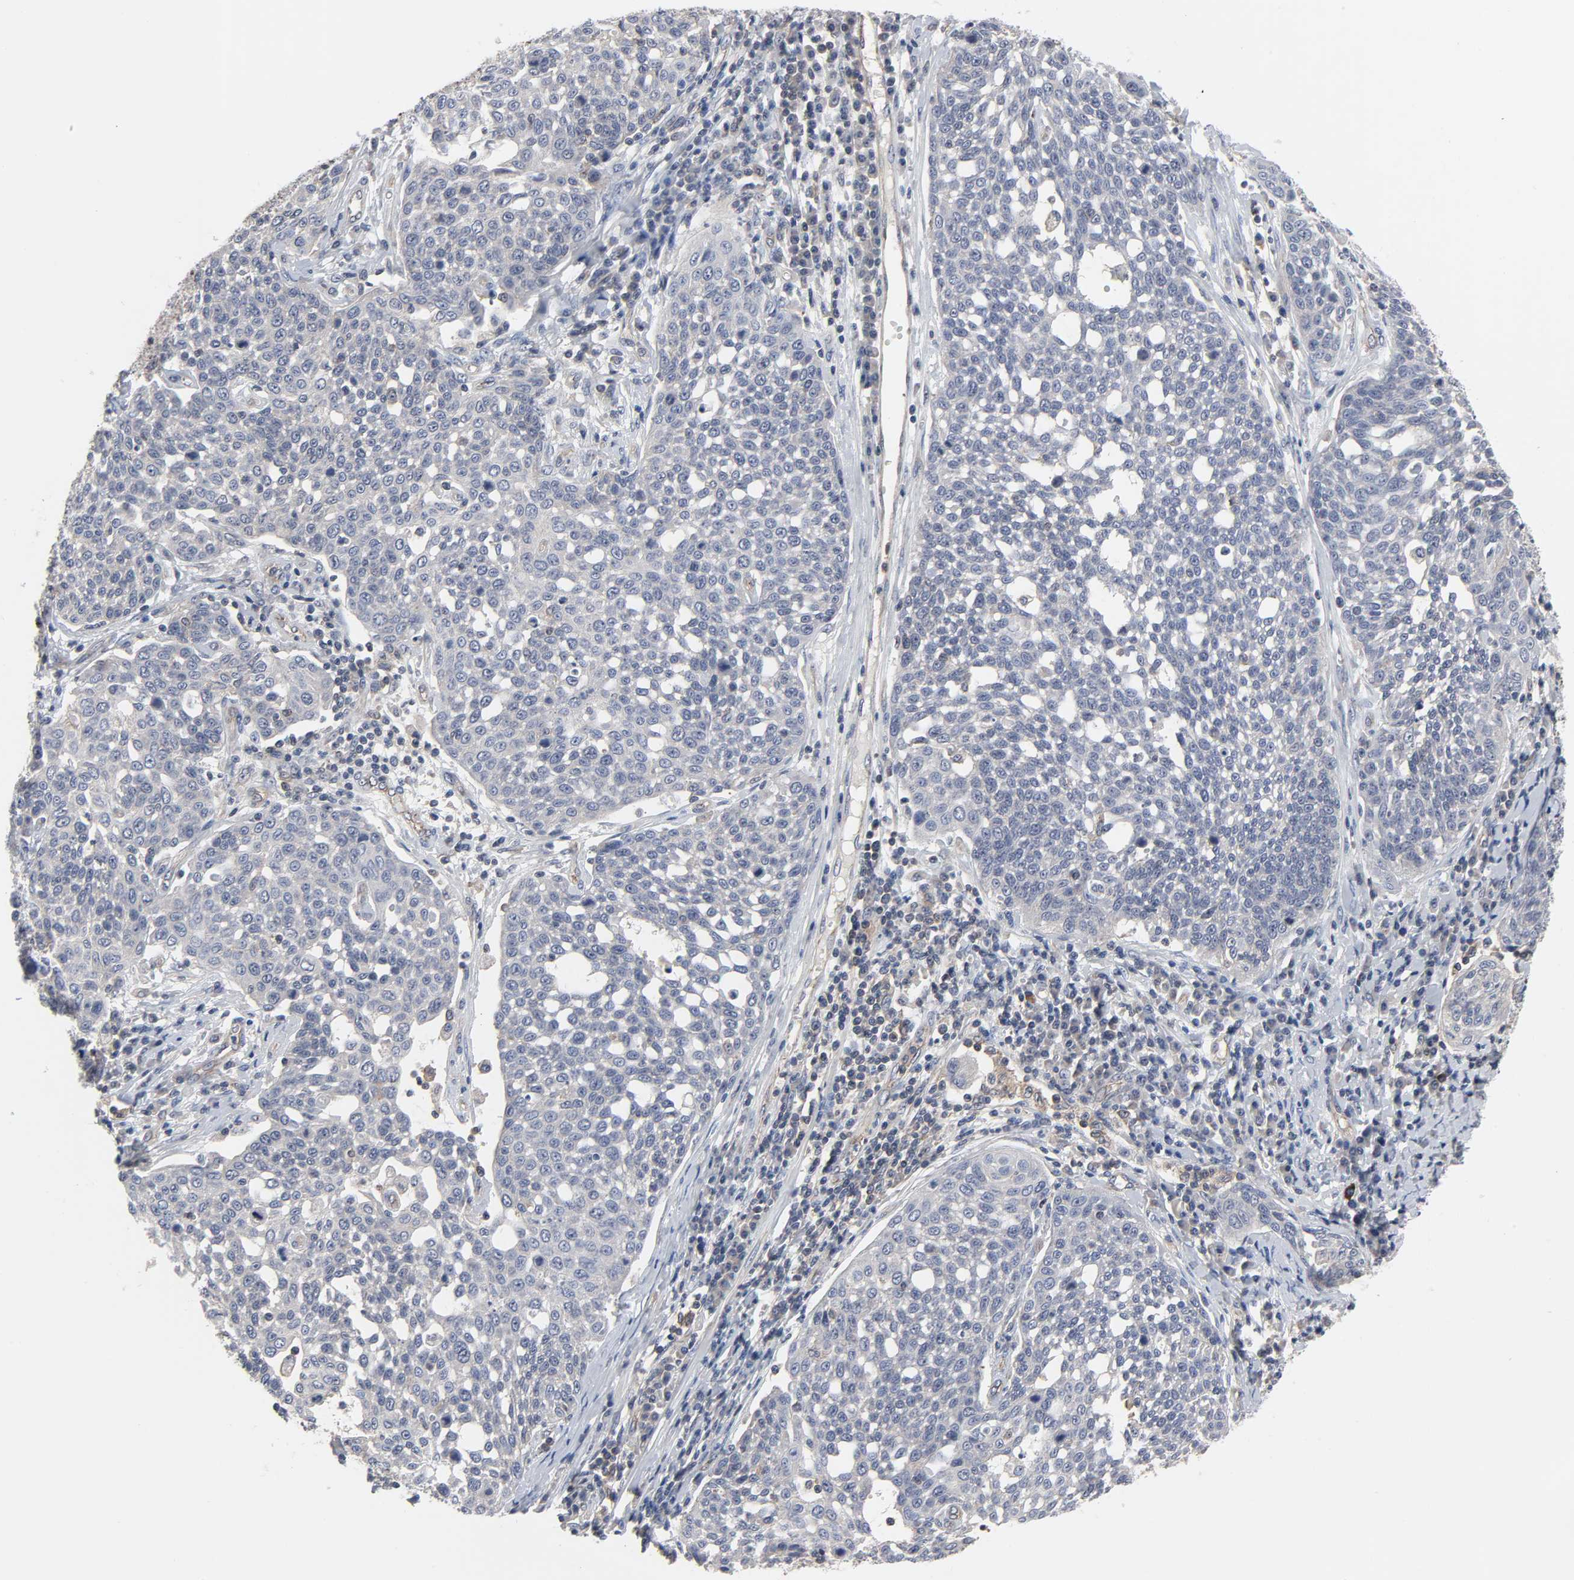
{"staining": {"intensity": "negative", "quantity": "none", "location": "none"}, "tissue": "cervical cancer", "cell_type": "Tumor cells", "image_type": "cancer", "snomed": [{"axis": "morphology", "description": "Squamous cell carcinoma, NOS"}, {"axis": "topography", "description": "Cervix"}], "caption": "This is an immunohistochemistry image of human cervical cancer. There is no expression in tumor cells.", "gene": "DDX10", "patient": {"sex": "female", "age": 34}}